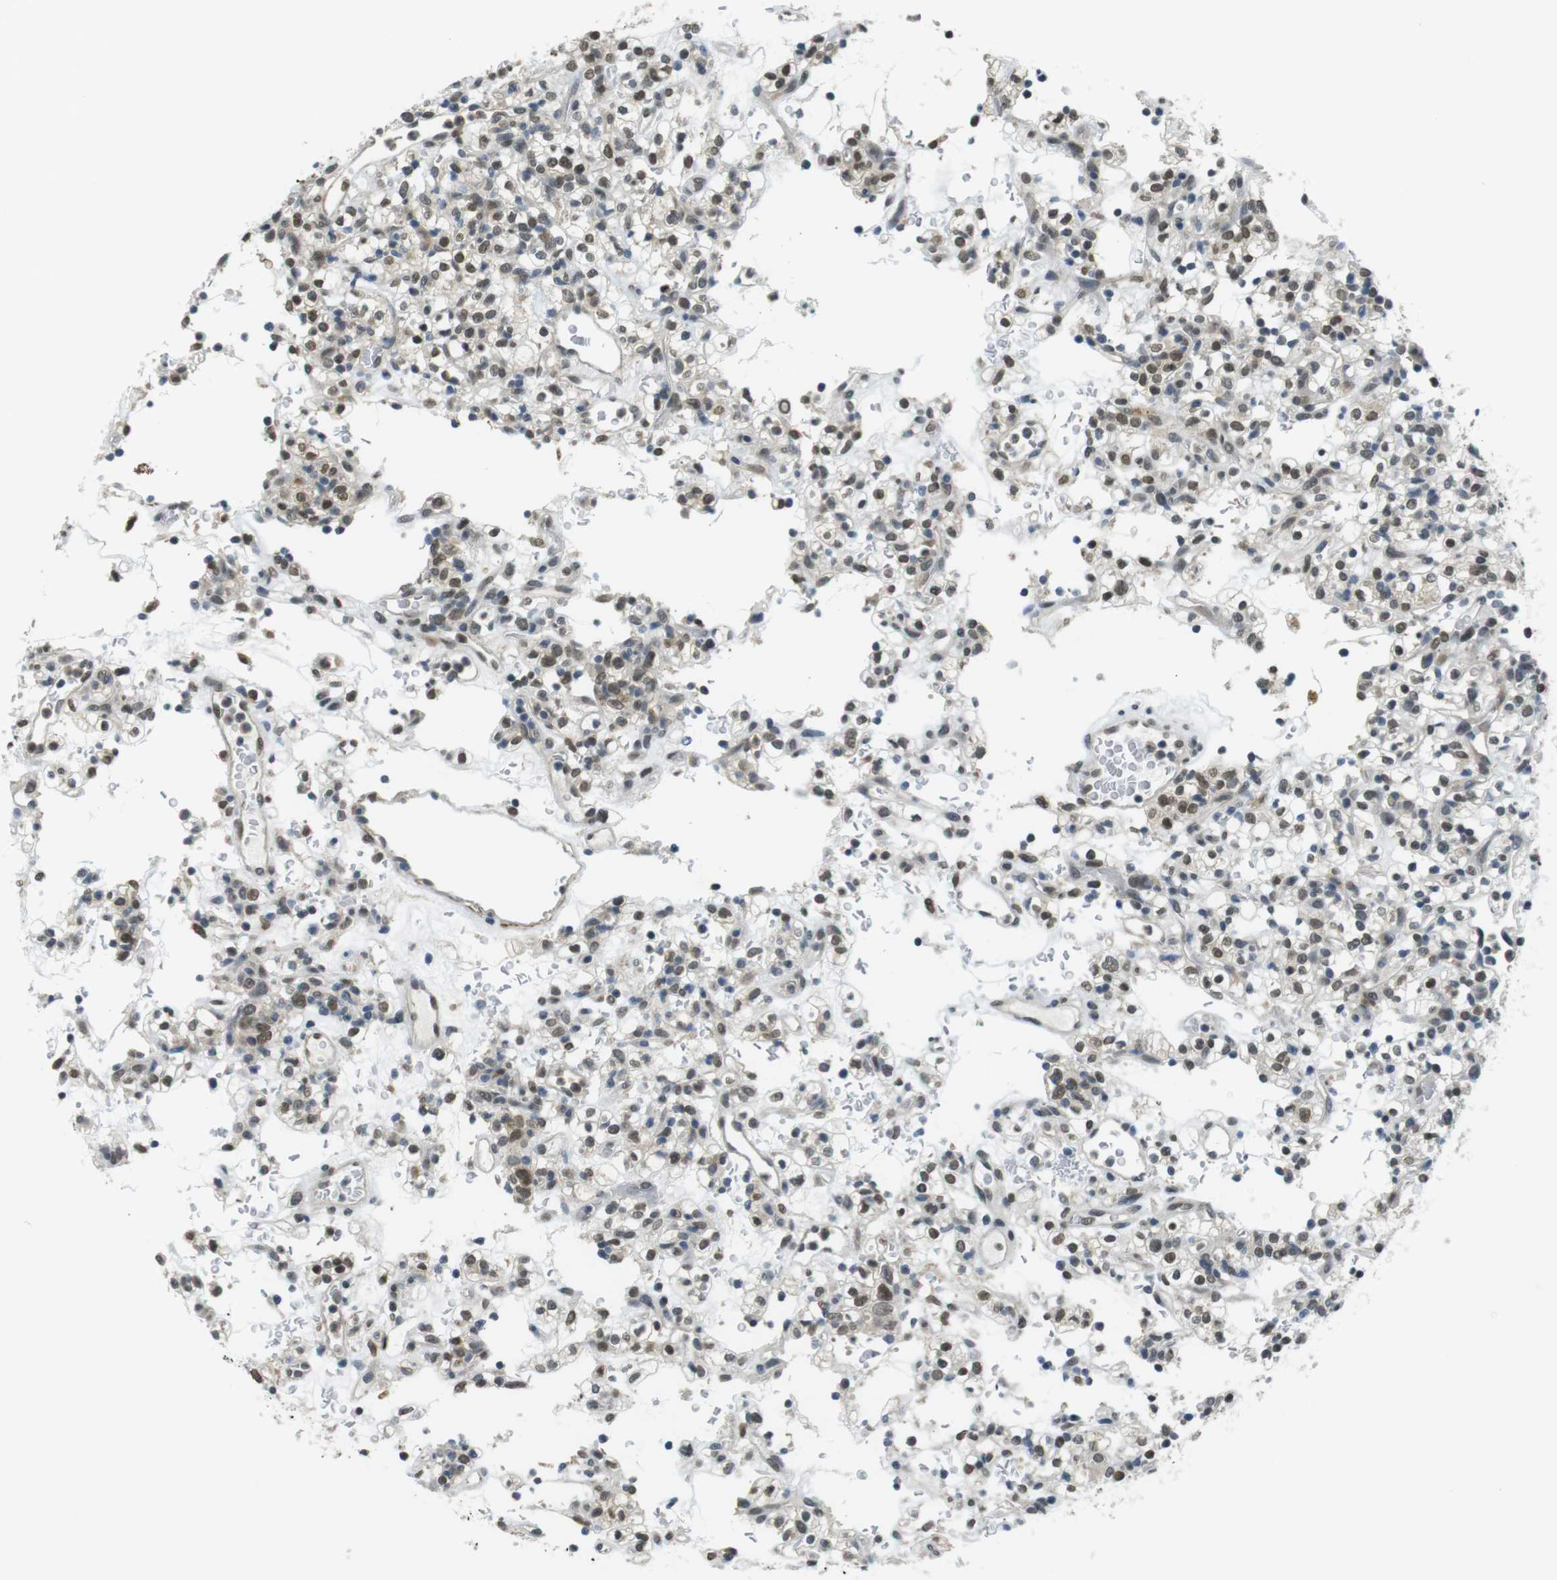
{"staining": {"intensity": "moderate", "quantity": "25%-75%", "location": "nuclear"}, "tissue": "renal cancer", "cell_type": "Tumor cells", "image_type": "cancer", "snomed": [{"axis": "morphology", "description": "Normal tissue, NOS"}, {"axis": "morphology", "description": "Adenocarcinoma, NOS"}, {"axis": "topography", "description": "Kidney"}], "caption": "Human renal cancer (adenocarcinoma) stained for a protein (brown) reveals moderate nuclear positive staining in about 25%-75% of tumor cells.", "gene": "USP7", "patient": {"sex": "female", "age": 72}}